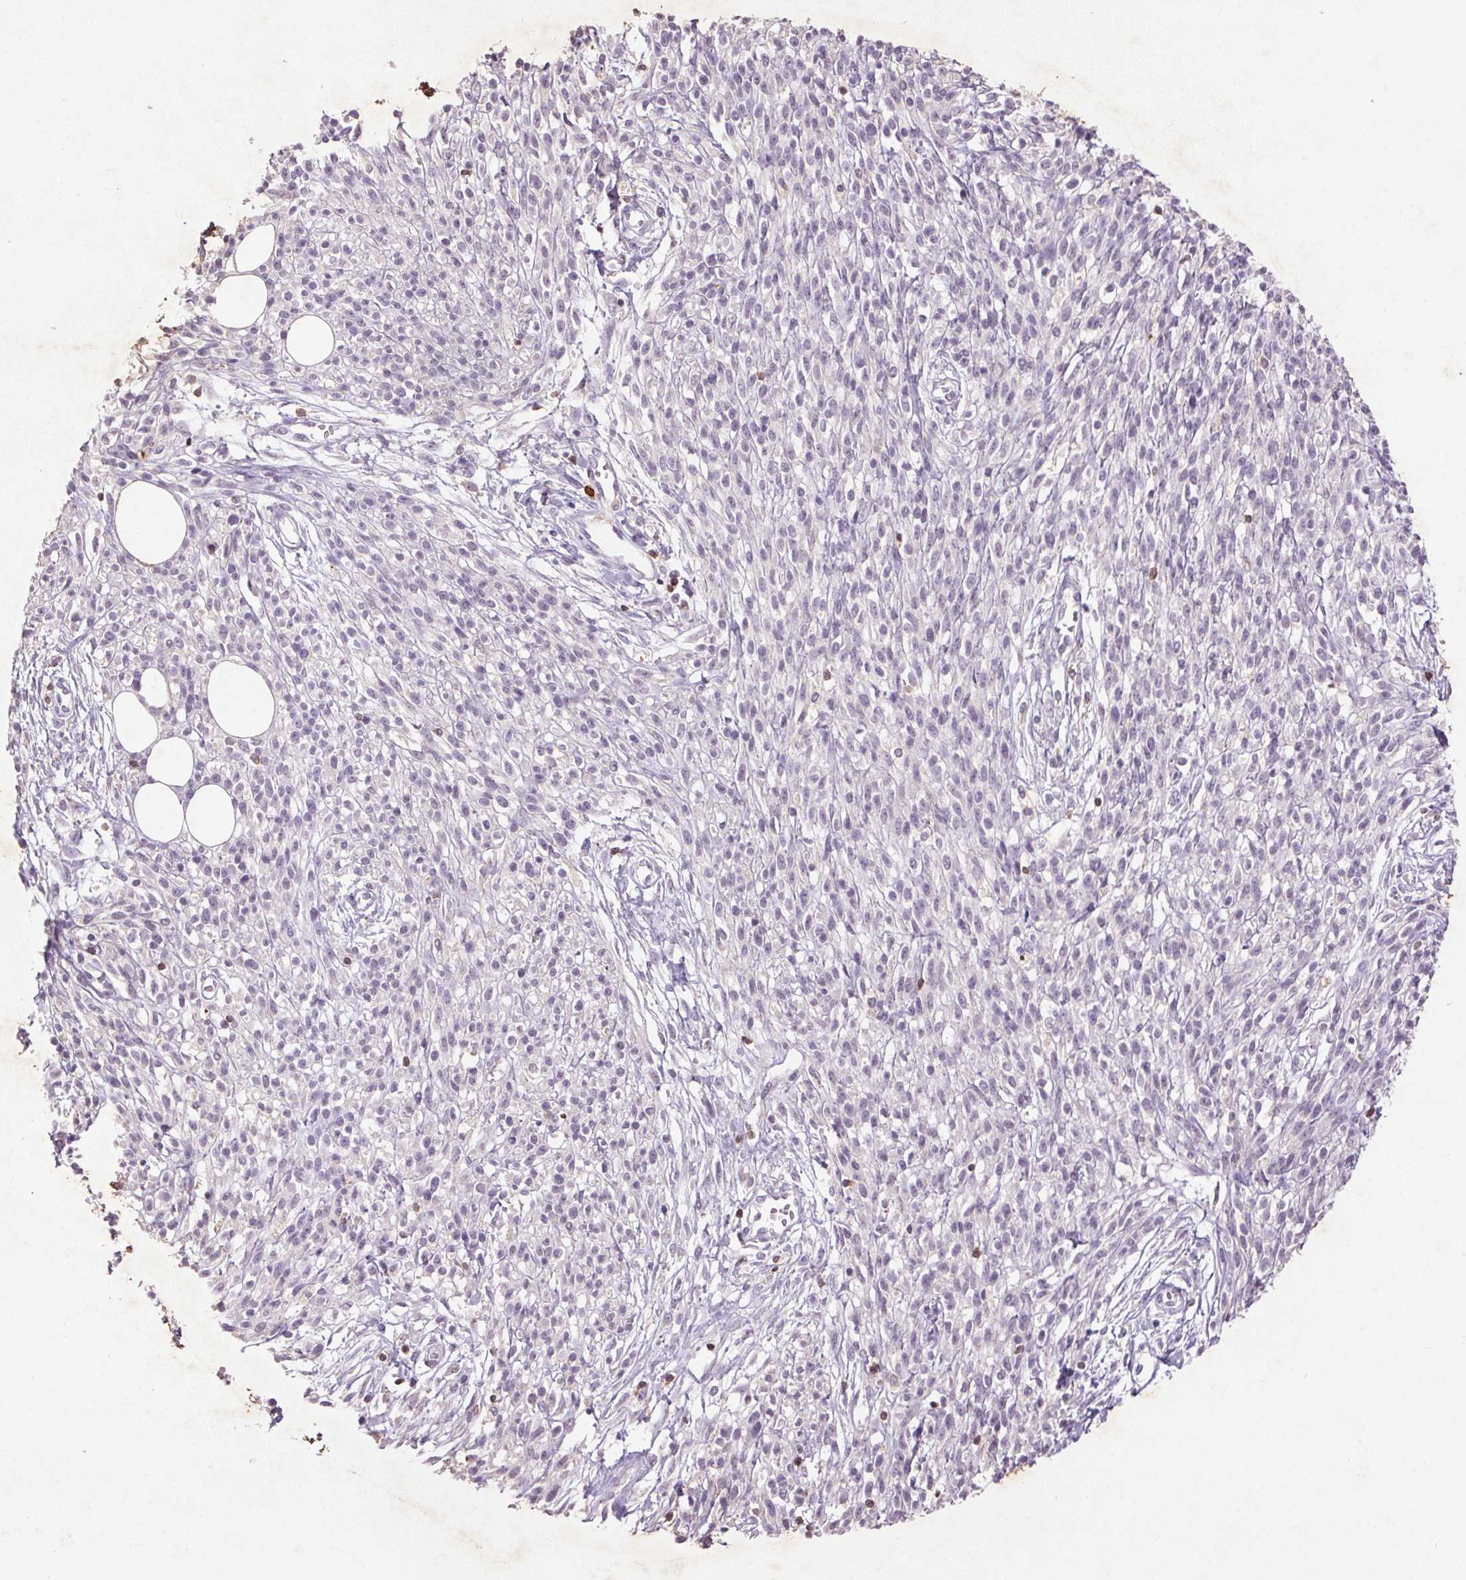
{"staining": {"intensity": "negative", "quantity": "none", "location": "none"}, "tissue": "melanoma", "cell_type": "Tumor cells", "image_type": "cancer", "snomed": [{"axis": "morphology", "description": "Malignant melanoma, NOS"}, {"axis": "topography", "description": "Skin"}, {"axis": "topography", "description": "Skin of trunk"}], "caption": "Tumor cells are negative for brown protein staining in melanoma.", "gene": "FNDC7", "patient": {"sex": "male", "age": 74}}